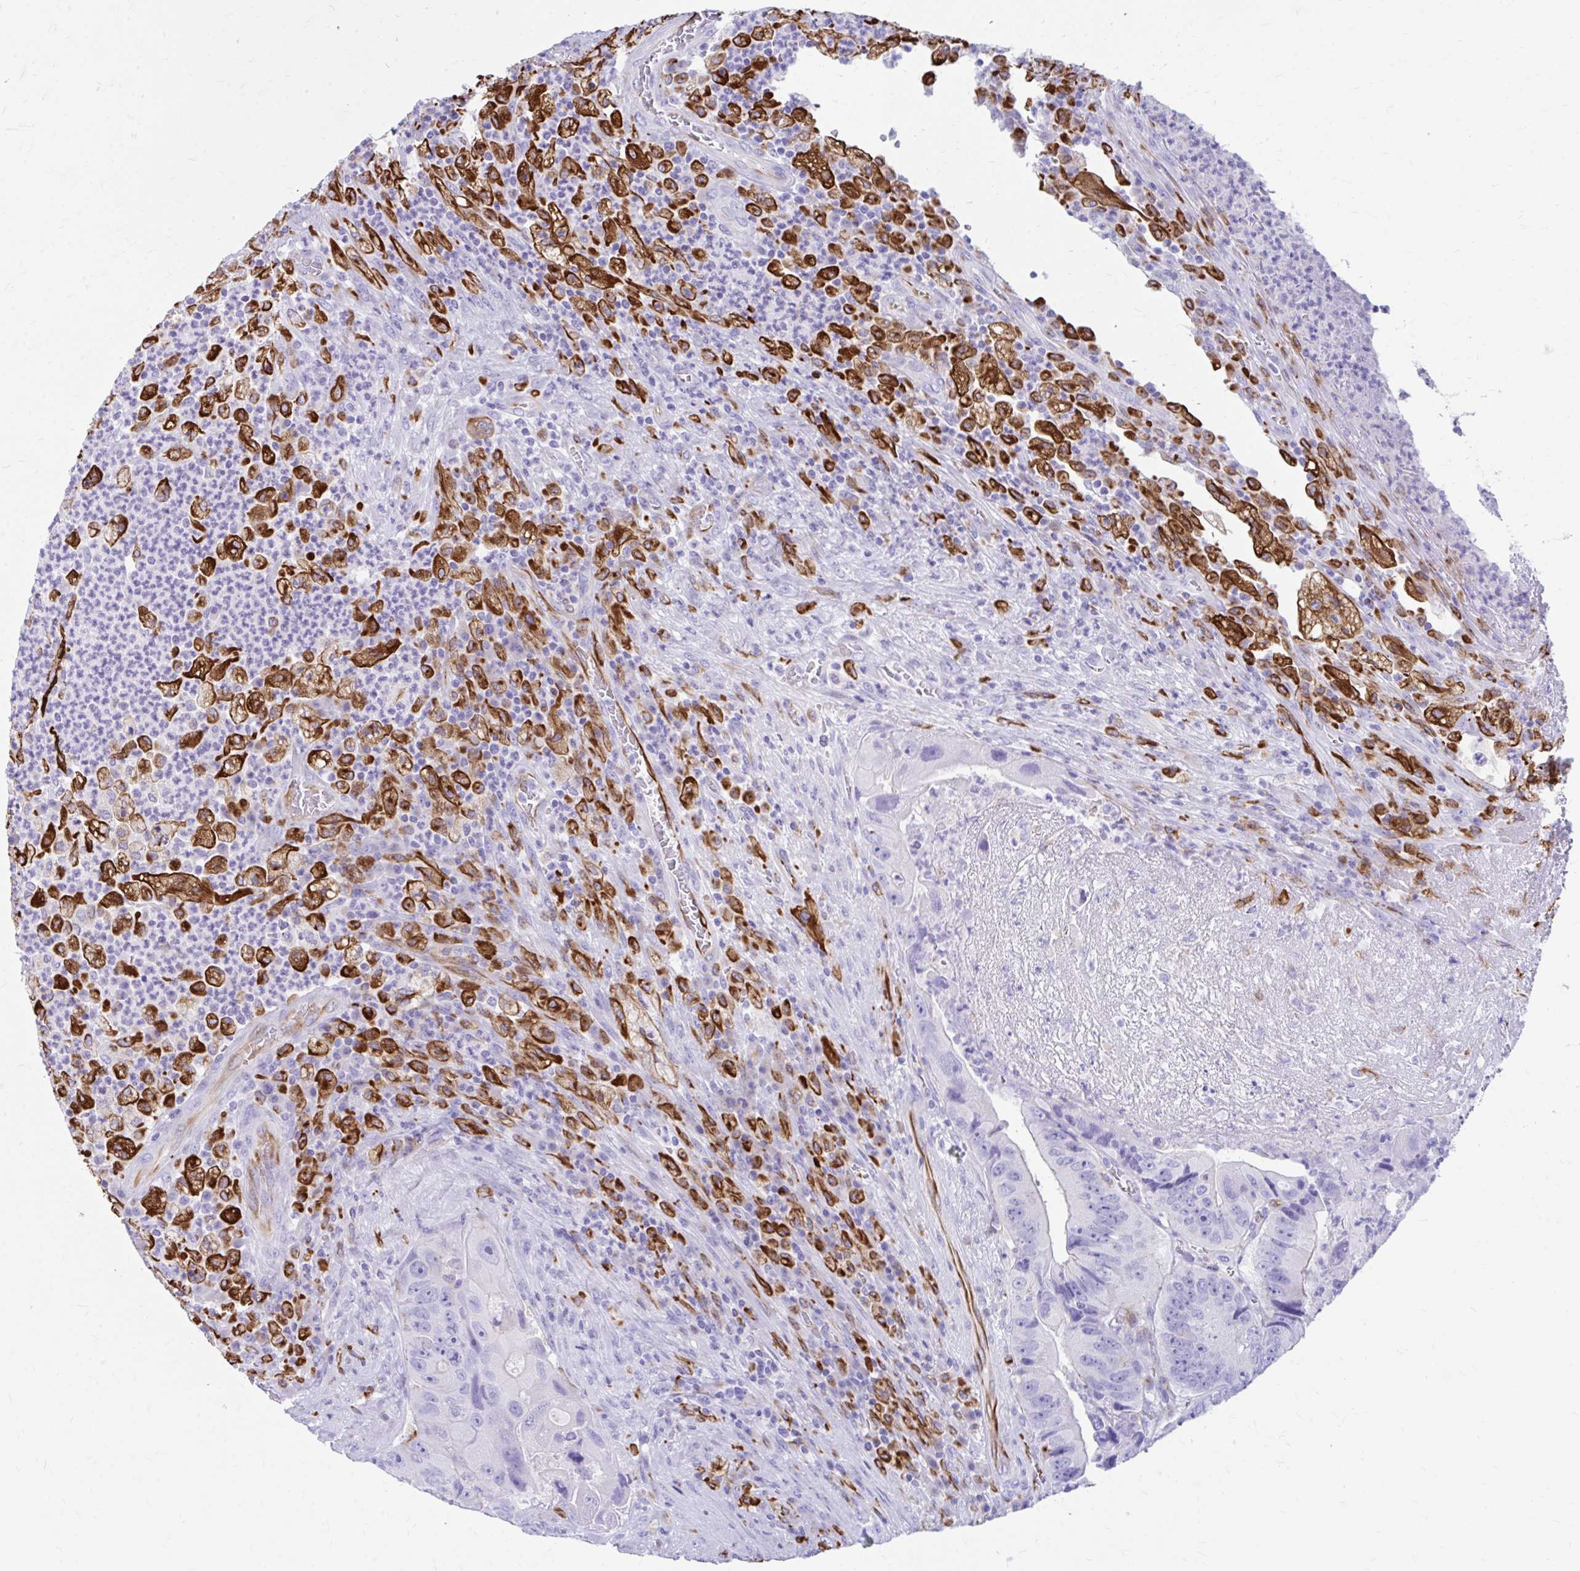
{"staining": {"intensity": "negative", "quantity": "none", "location": "none"}, "tissue": "colorectal cancer", "cell_type": "Tumor cells", "image_type": "cancer", "snomed": [{"axis": "morphology", "description": "Adenocarcinoma, NOS"}, {"axis": "topography", "description": "Colon"}], "caption": "High magnification brightfield microscopy of colorectal cancer (adenocarcinoma) stained with DAB (3,3'-diaminobenzidine) (brown) and counterstained with hematoxylin (blue): tumor cells show no significant staining.", "gene": "ZNF699", "patient": {"sex": "female", "age": 86}}